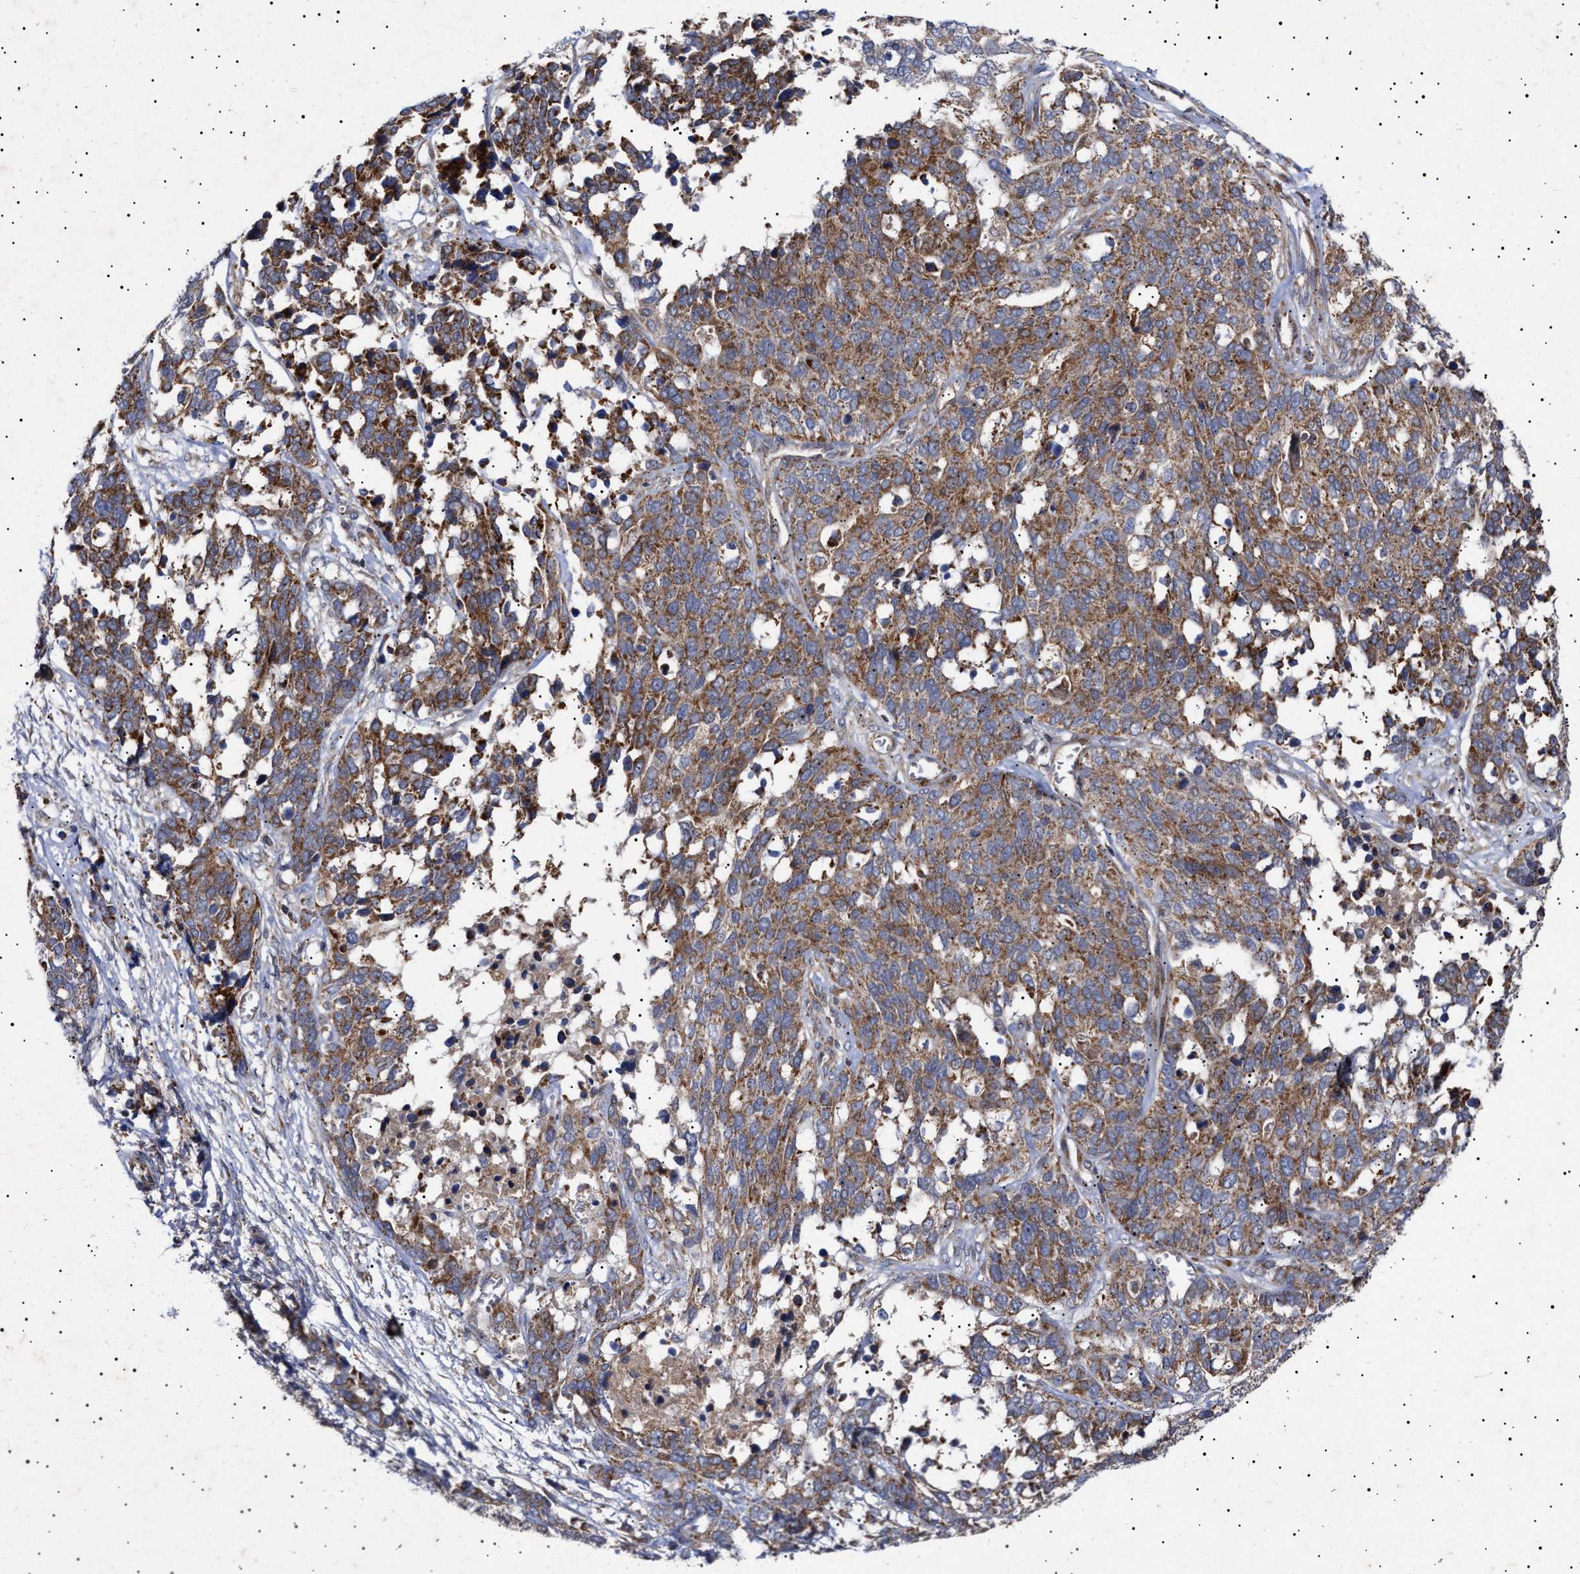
{"staining": {"intensity": "moderate", "quantity": ">75%", "location": "cytoplasmic/membranous"}, "tissue": "ovarian cancer", "cell_type": "Tumor cells", "image_type": "cancer", "snomed": [{"axis": "morphology", "description": "Cystadenocarcinoma, serous, NOS"}, {"axis": "topography", "description": "Ovary"}], "caption": "Immunohistochemical staining of ovarian serous cystadenocarcinoma exhibits moderate cytoplasmic/membranous protein expression in about >75% of tumor cells. The staining was performed using DAB to visualize the protein expression in brown, while the nuclei were stained in blue with hematoxylin (Magnification: 20x).", "gene": "MRPL10", "patient": {"sex": "female", "age": 44}}